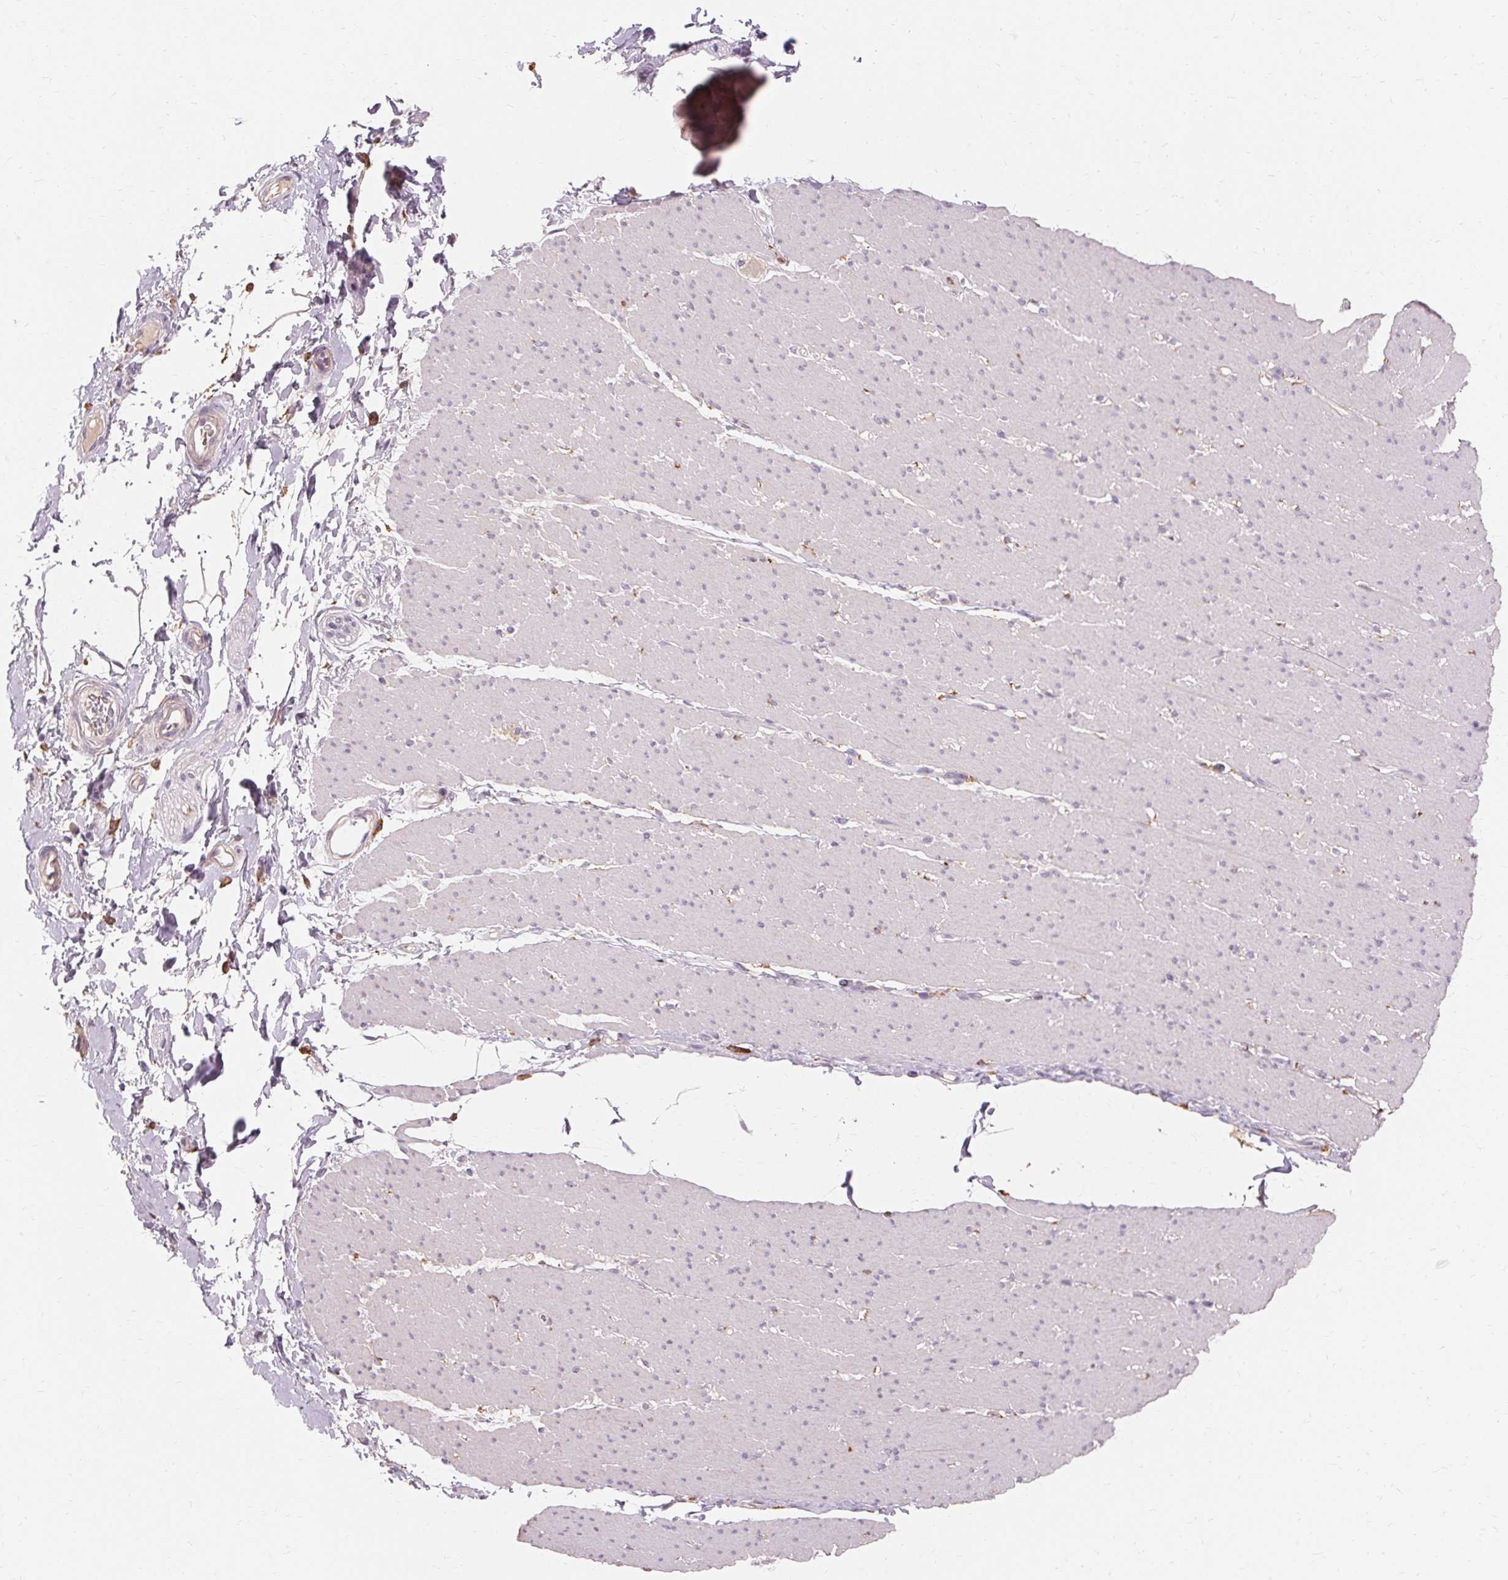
{"staining": {"intensity": "negative", "quantity": "none", "location": "none"}, "tissue": "smooth muscle", "cell_type": "Smooth muscle cells", "image_type": "normal", "snomed": [{"axis": "morphology", "description": "Normal tissue, NOS"}, {"axis": "topography", "description": "Smooth muscle"}, {"axis": "topography", "description": "Rectum"}], "caption": "High power microscopy image of an IHC micrograph of benign smooth muscle, revealing no significant positivity in smooth muscle cells.", "gene": "IFNGR1", "patient": {"sex": "male", "age": 53}}